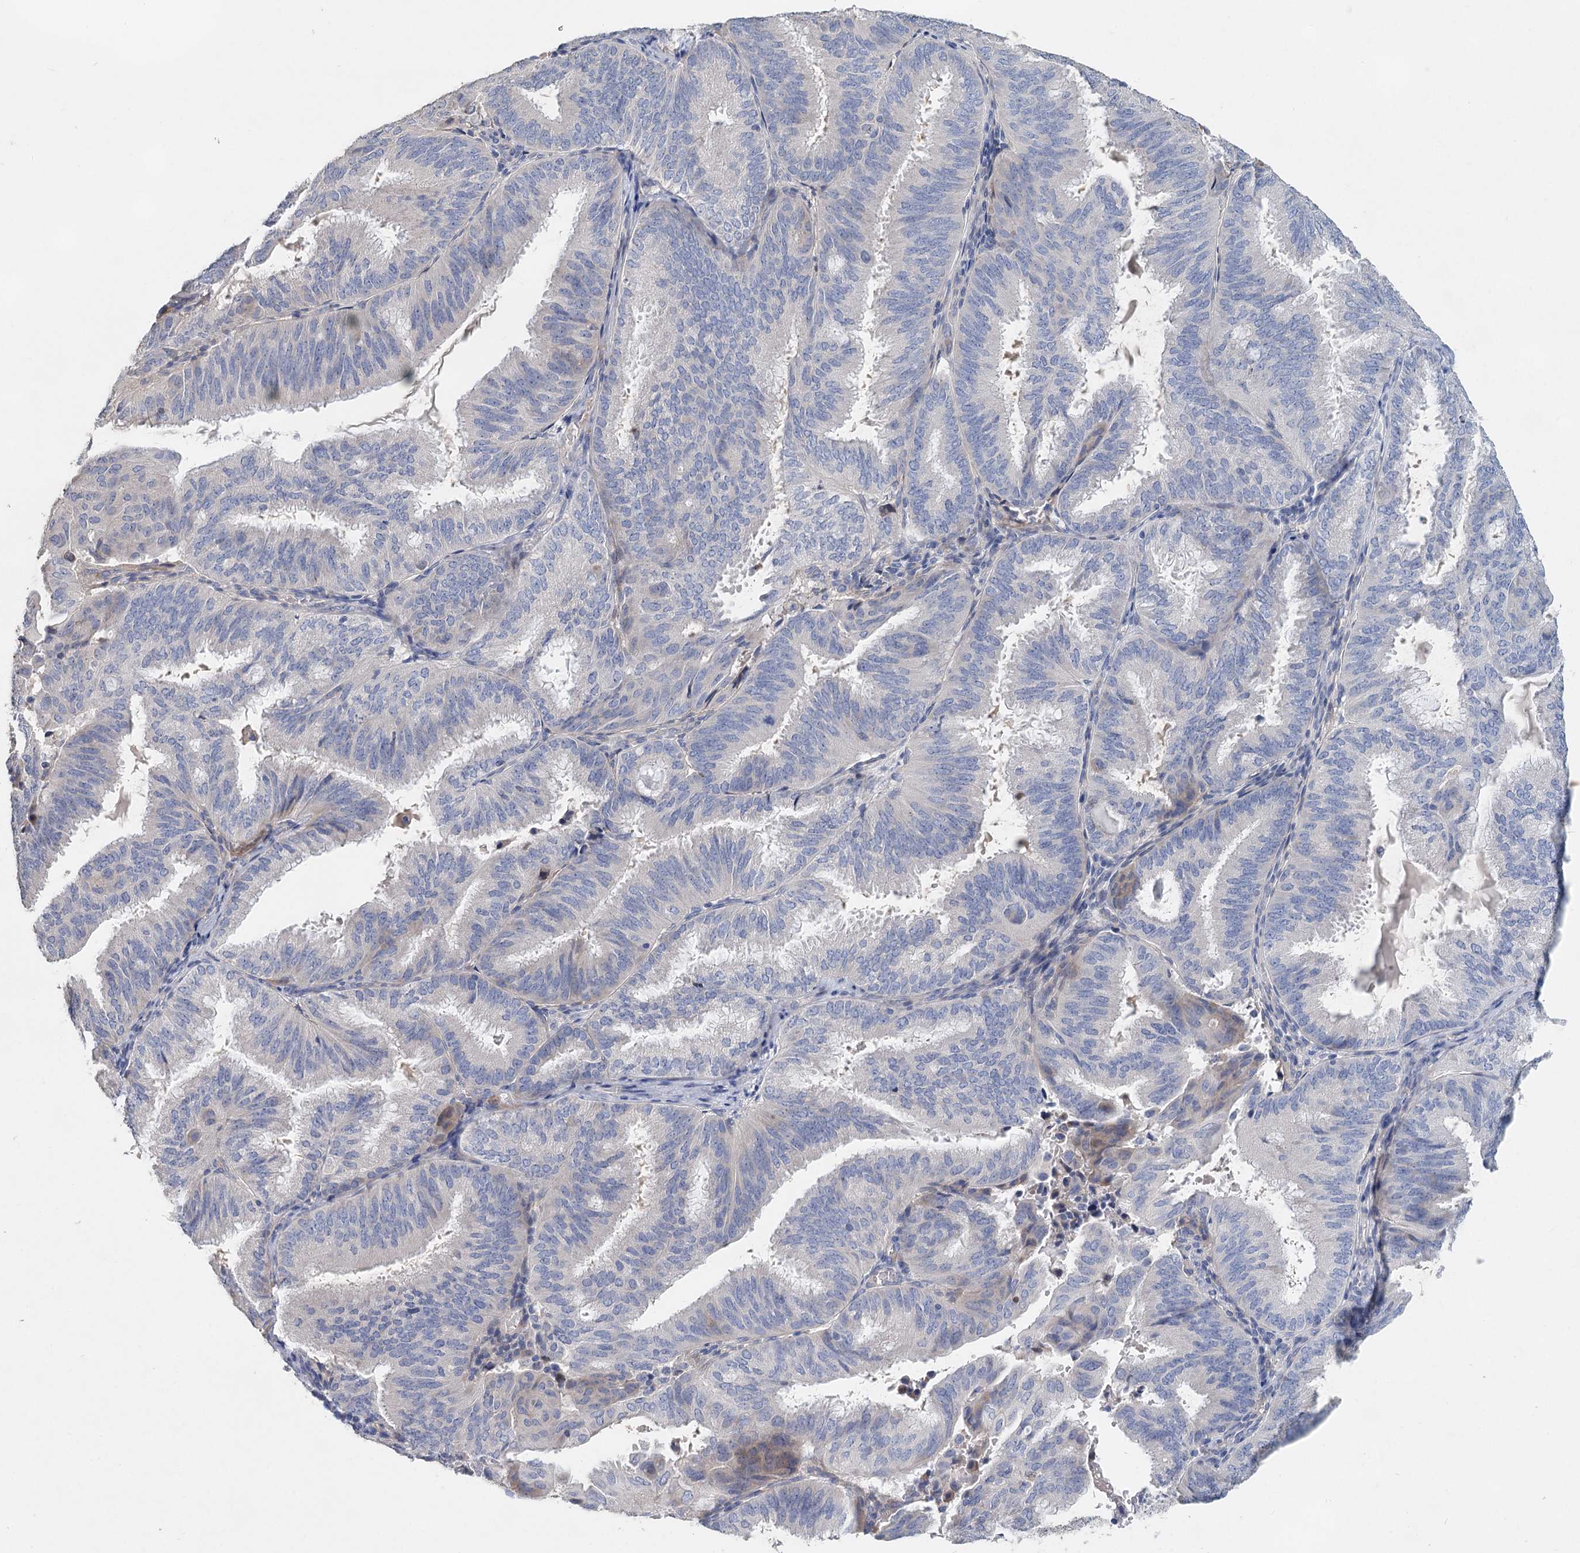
{"staining": {"intensity": "negative", "quantity": "none", "location": "none"}, "tissue": "endometrial cancer", "cell_type": "Tumor cells", "image_type": "cancer", "snomed": [{"axis": "morphology", "description": "Adenocarcinoma, NOS"}, {"axis": "topography", "description": "Endometrium"}], "caption": "There is no significant positivity in tumor cells of endometrial cancer (adenocarcinoma).", "gene": "MYL6B", "patient": {"sex": "female", "age": 49}}